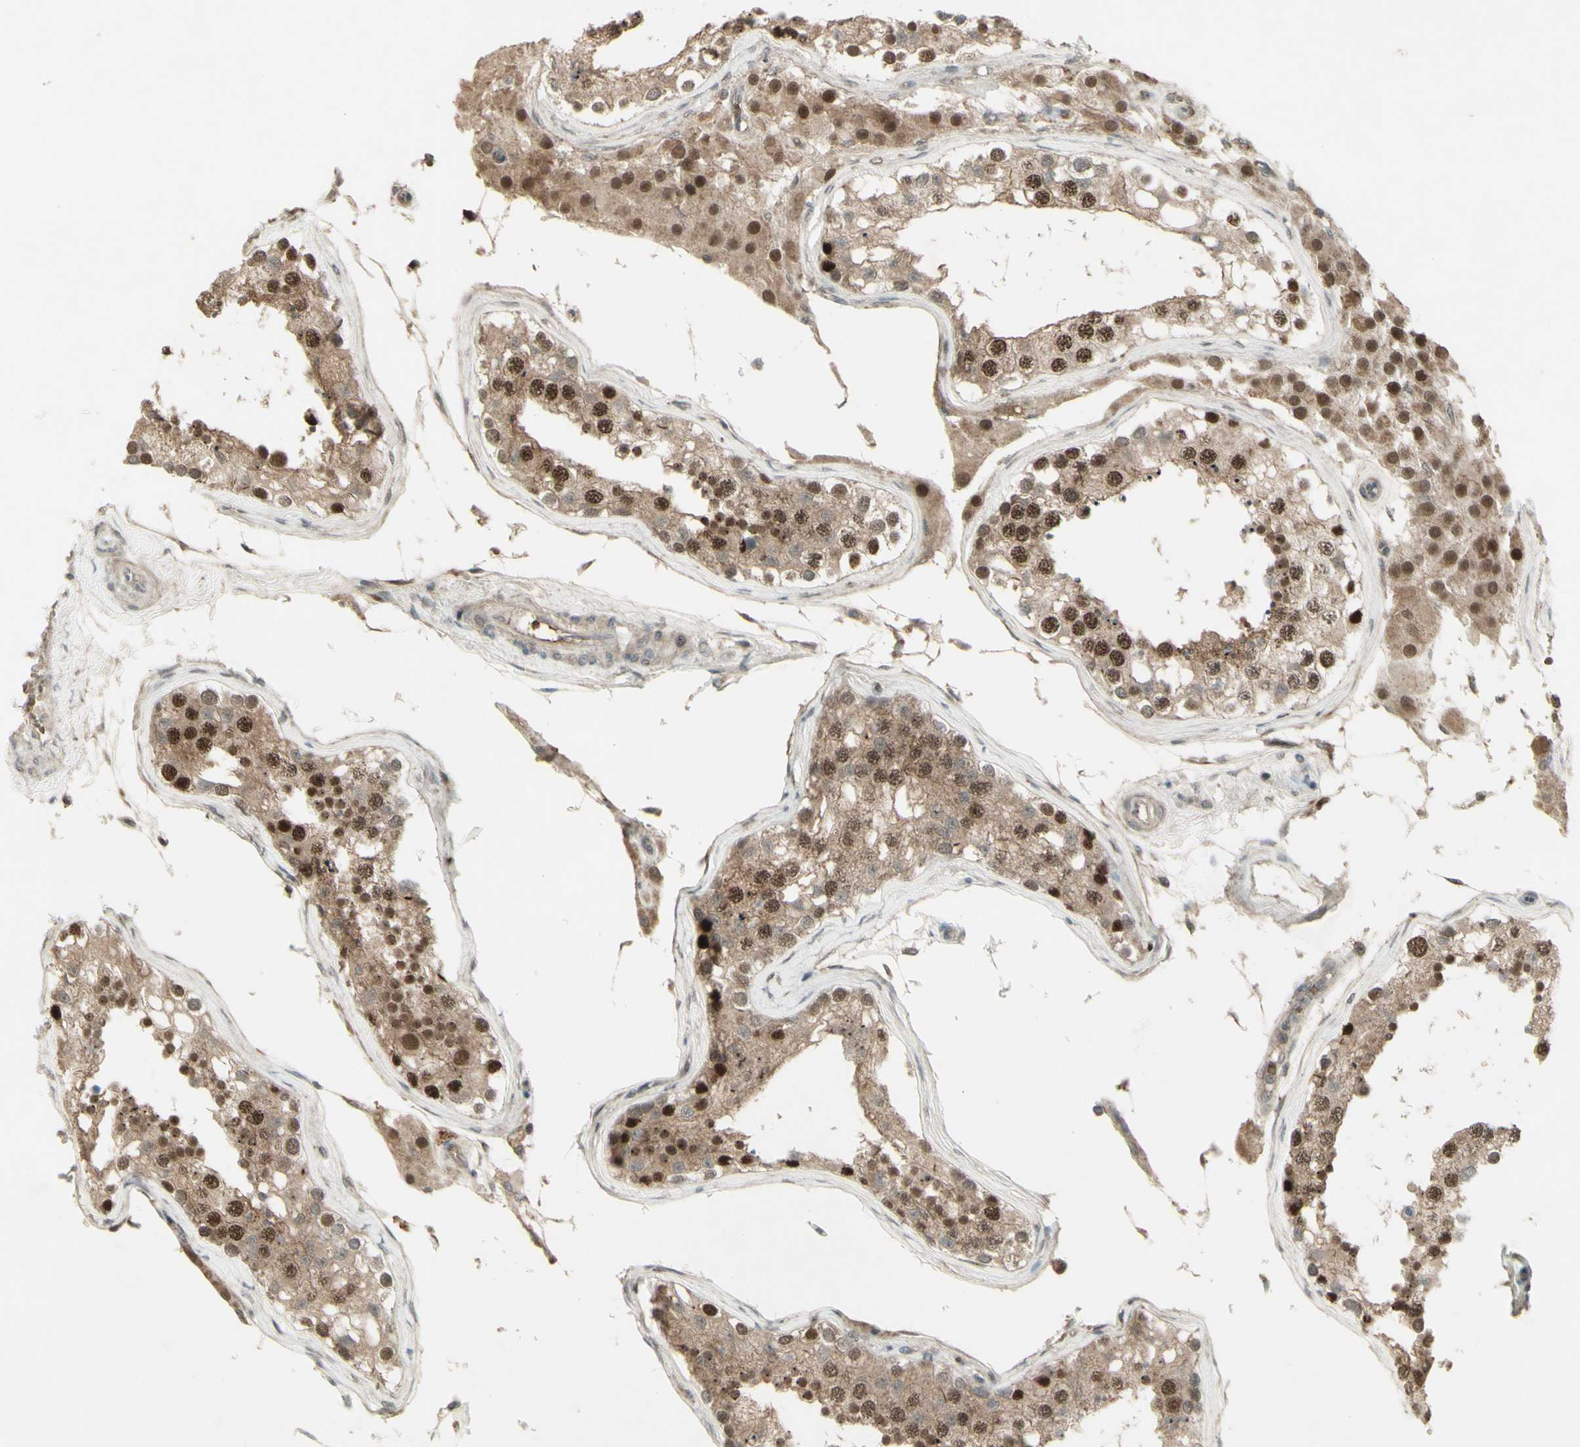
{"staining": {"intensity": "strong", "quantity": ">75%", "location": "cytoplasmic/membranous,nuclear"}, "tissue": "testis", "cell_type": "Cells in seminiferous ducts", "image_type": "normal", "snomed": [{"axis": "morphology", "description": "Normal tissue, NOS"}, {"axis": "topography", "description": "Testis"}], "caption": "IHC staining of benign testis, which exhibits high levels of strong cytoplasmic/membranous,nuclear positivity in about >75% of cells in seminiferous ducts indicating strong cytoplasmic/membranous,nuclear protein positivity. The staining was performed using DAB (brown) for protein detection and nuclei were counterstained in hematoxylin (blue).", "gene": "MSH6", "patient": {"sex": "male", "age": 68}}